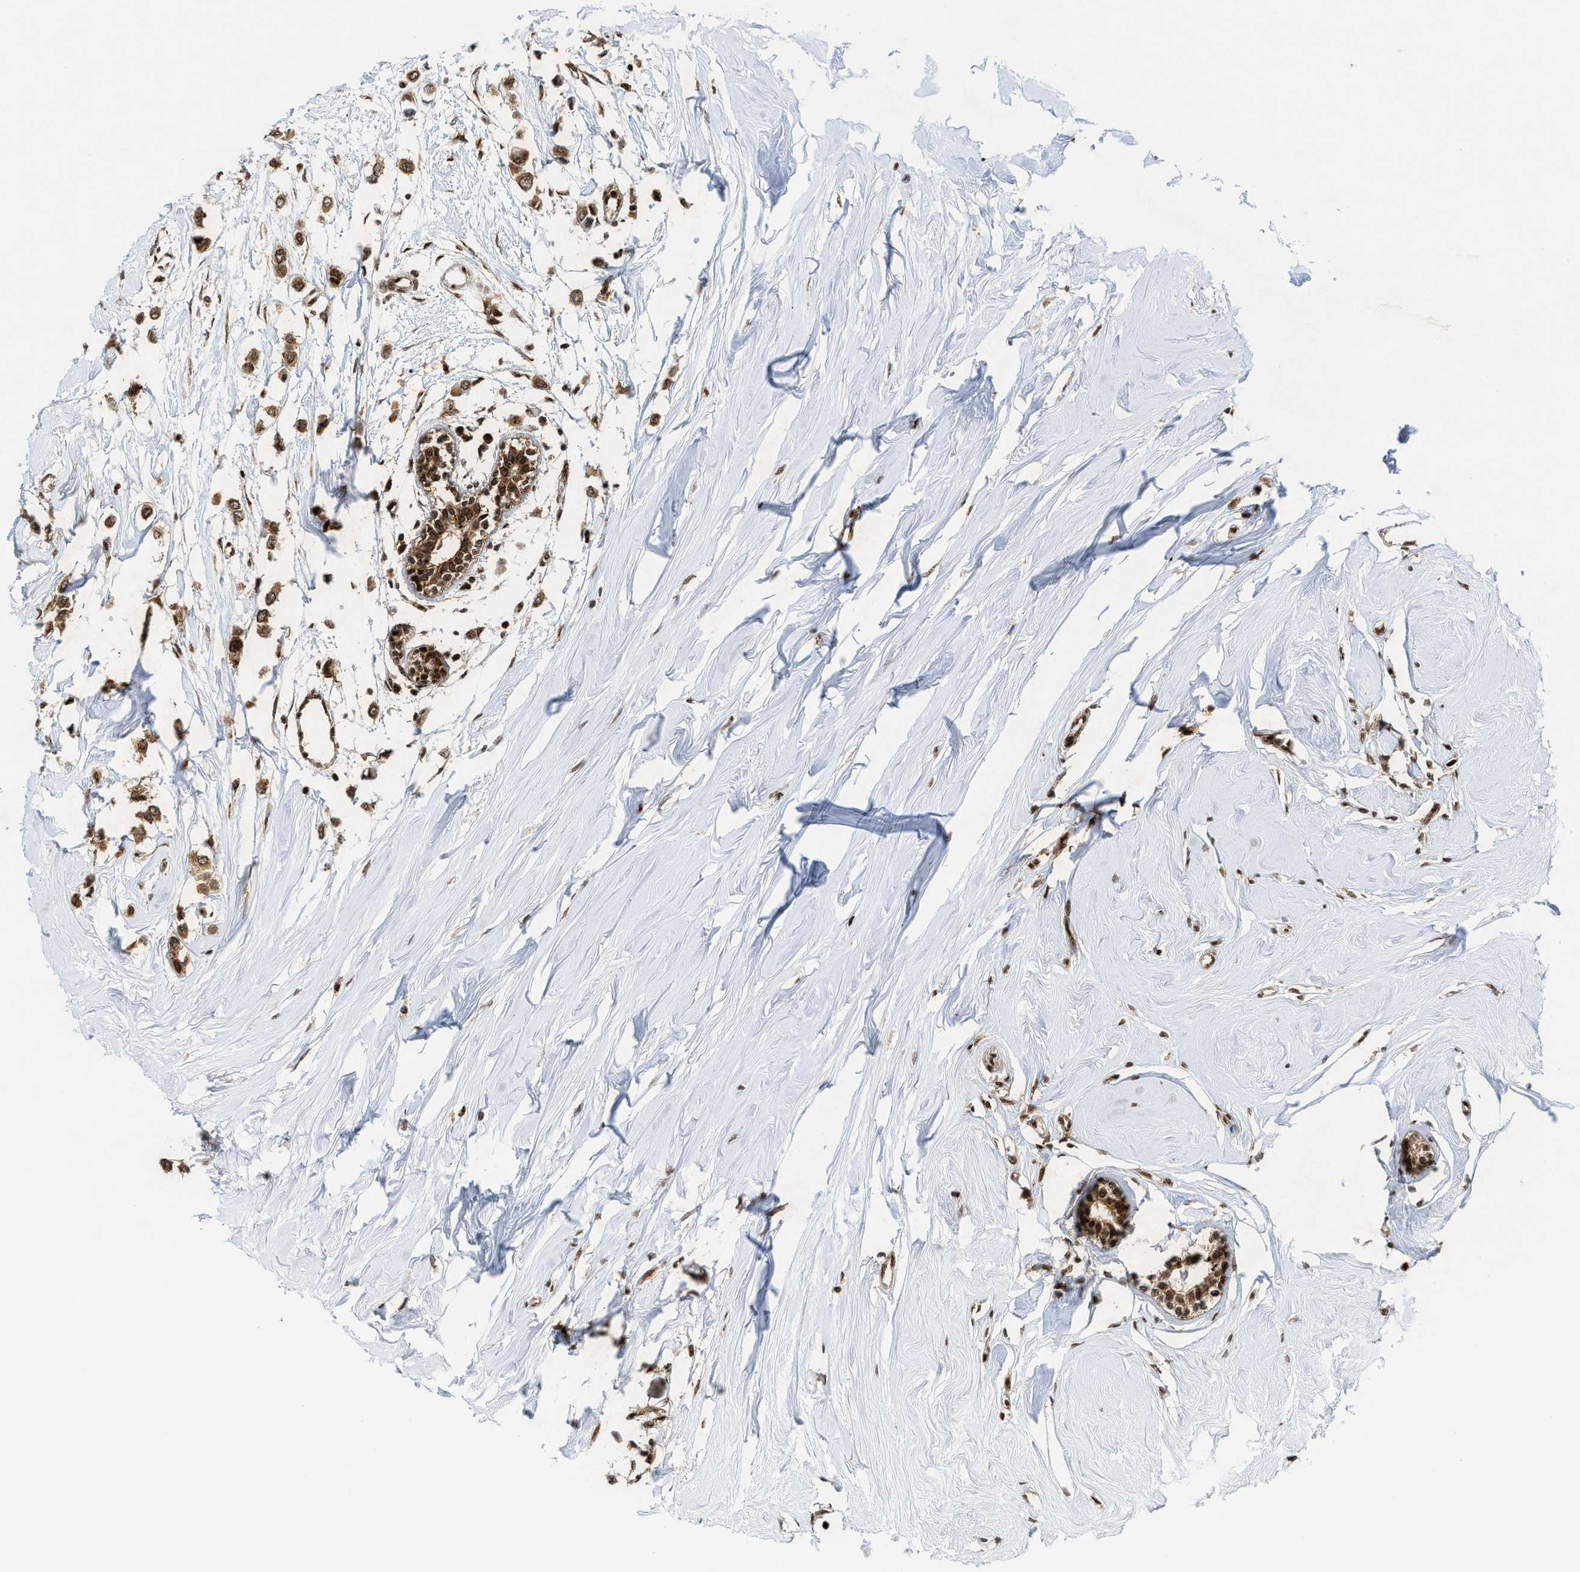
{"staining": {"intensity": "strong", "quantity": ">75%", "location": "nuclear"}, "tissue": "breast cancer", "cell_type": "Tumor cells", "image_type": "cancer", "snomed": [{"axis": "morphology", "description": "Lobular carcinoma"}, {"axis": "topography", "description": "Breast"}], "caption": "There is high levels of strong nuclear positivity in tumor cells of lobular carcinoma (breast), as demonstrated by immunohistochemical staining (brown color).", "gene": "ALYREF", "patient": {"sex": "female", "age": 51}}